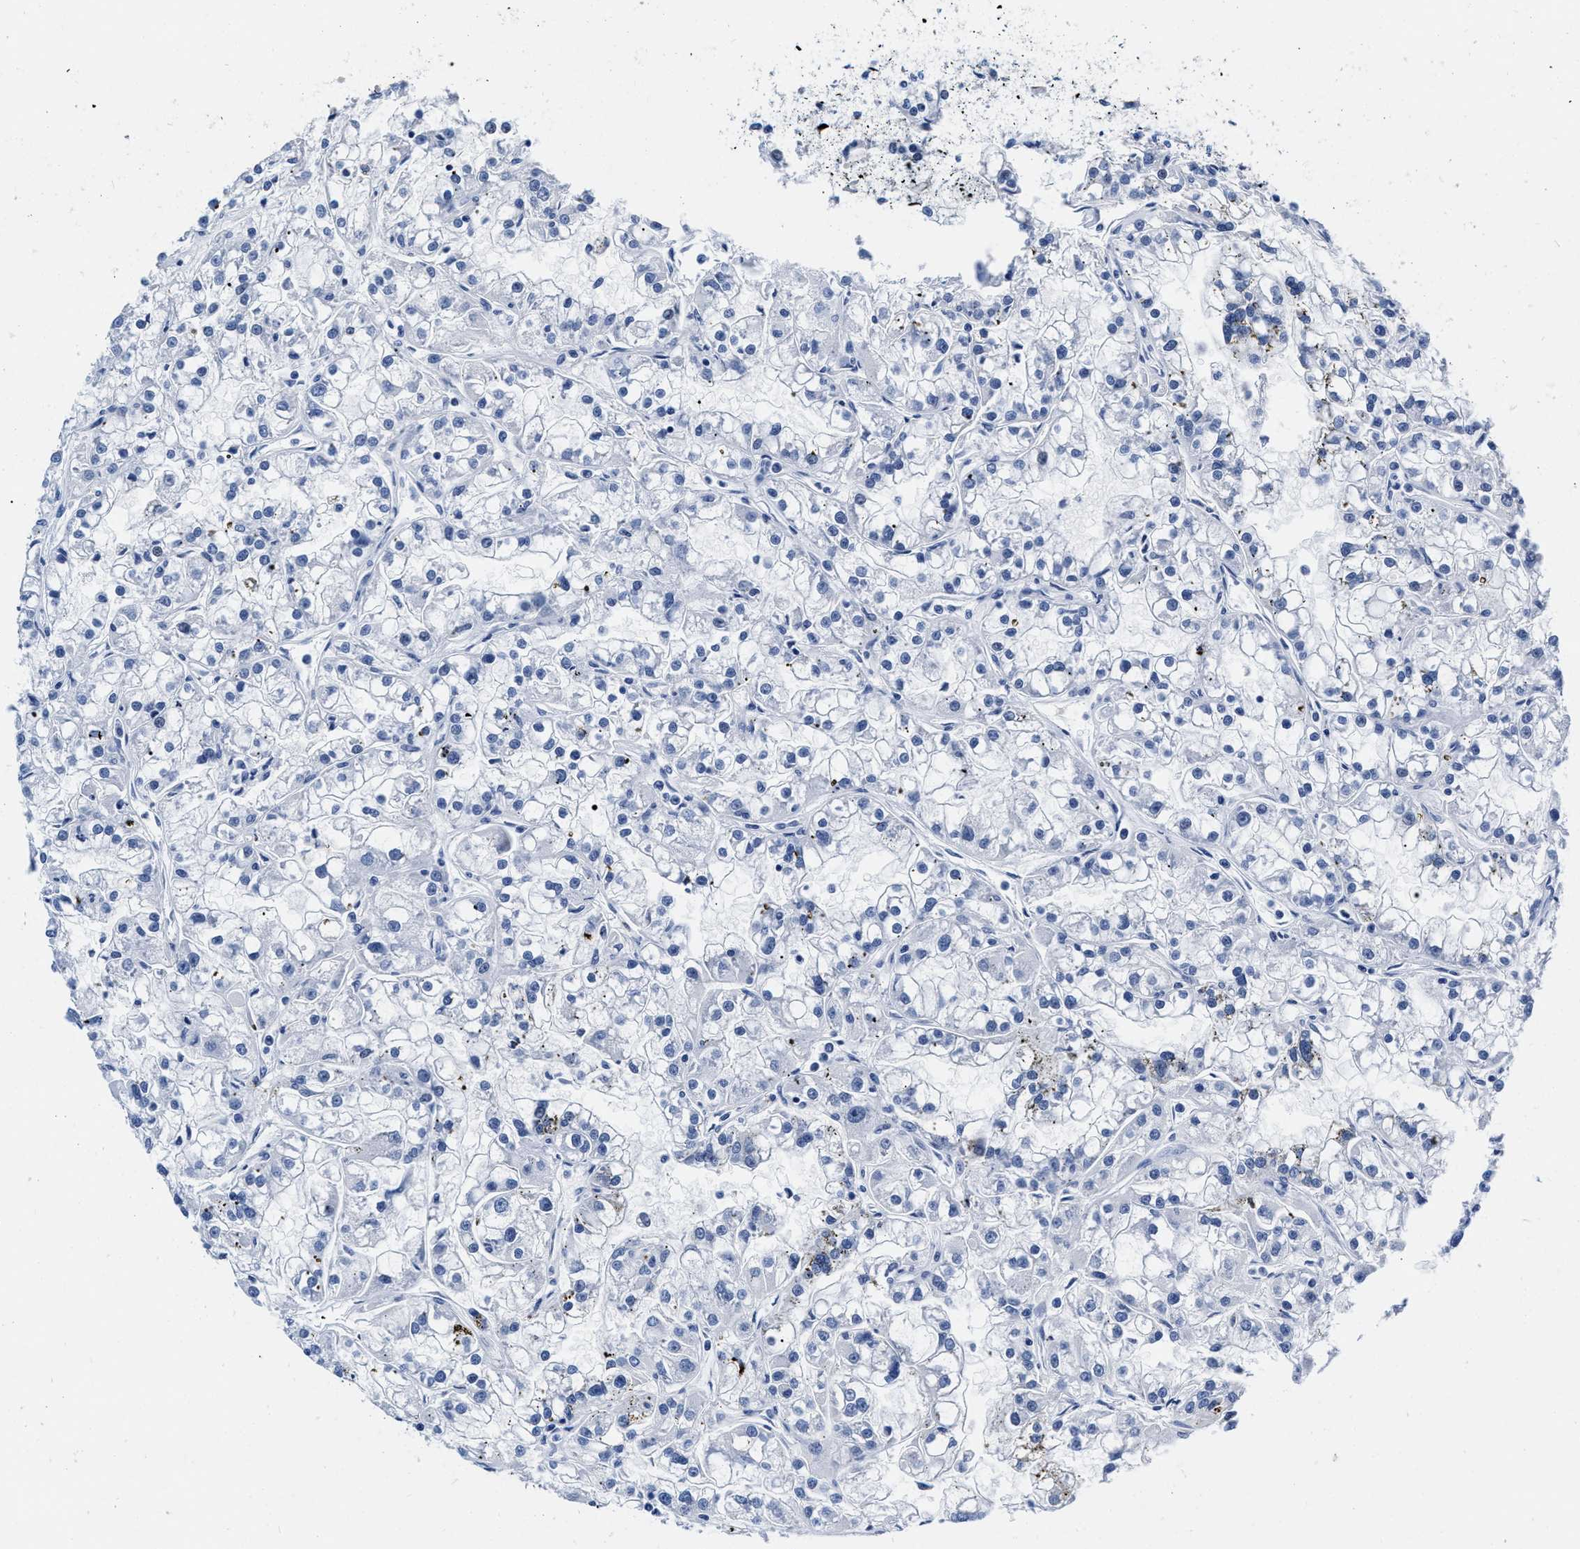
{"staining": {"intensity": "negative", "quantity": "none", "location": "none"}, "tissue": "renal cancer", "cell_type": "Tumor cells", "image_type": "cancer", "snomed": [{"axis": "morphology", "description": "Adenocarcinoma, NOS"}, {"axis": "topography", "description": "Kidney"}], "caption": "Adenocarcinoma (renal) was stained to show a protein in brown. There is no significant positivity in tumor cells.", "gene": "CER1", "patient": {"sex": "female", "age": 52}}